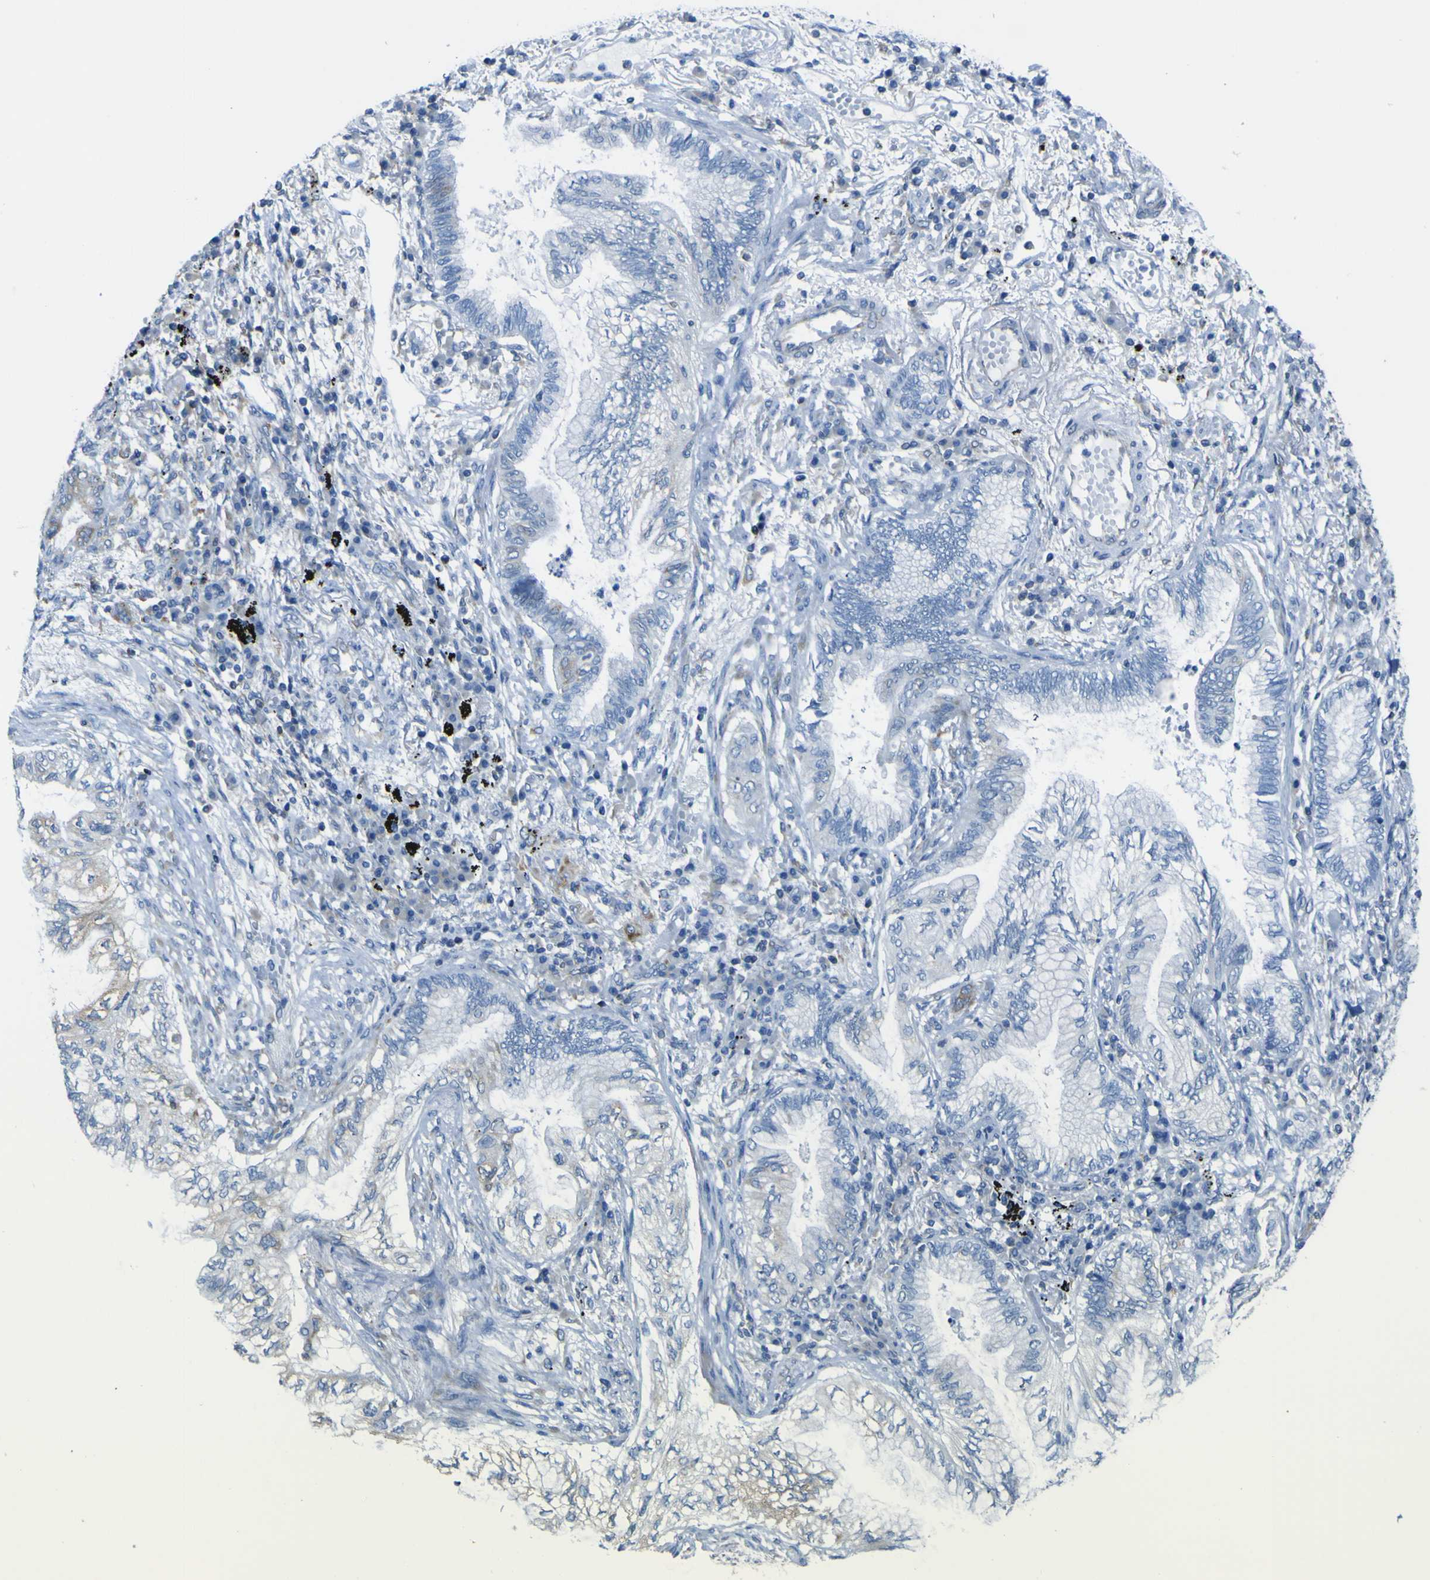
{"staining": {"intensity": "negative", "quantity": "none", "location": "none"}, "tissue": "lung cancer", "cell_type": "Tumor cells", "image_type": "cancer", "snomed": [{"axis": "morphology", "description": "Normal tissue, NOS"}, {"axis": "morphology", "description": "Adenocarcinoma, NOS"}, {"axis": "topography", "description": "Bronchus"}, {"axis": "topography", "description": "Lung"}], "caption": "Lung cancer stained for a protein using IHC displays no staining tumor cells.", "gene": "STIM1", "patient": {"sex": "female", "age": 70}}